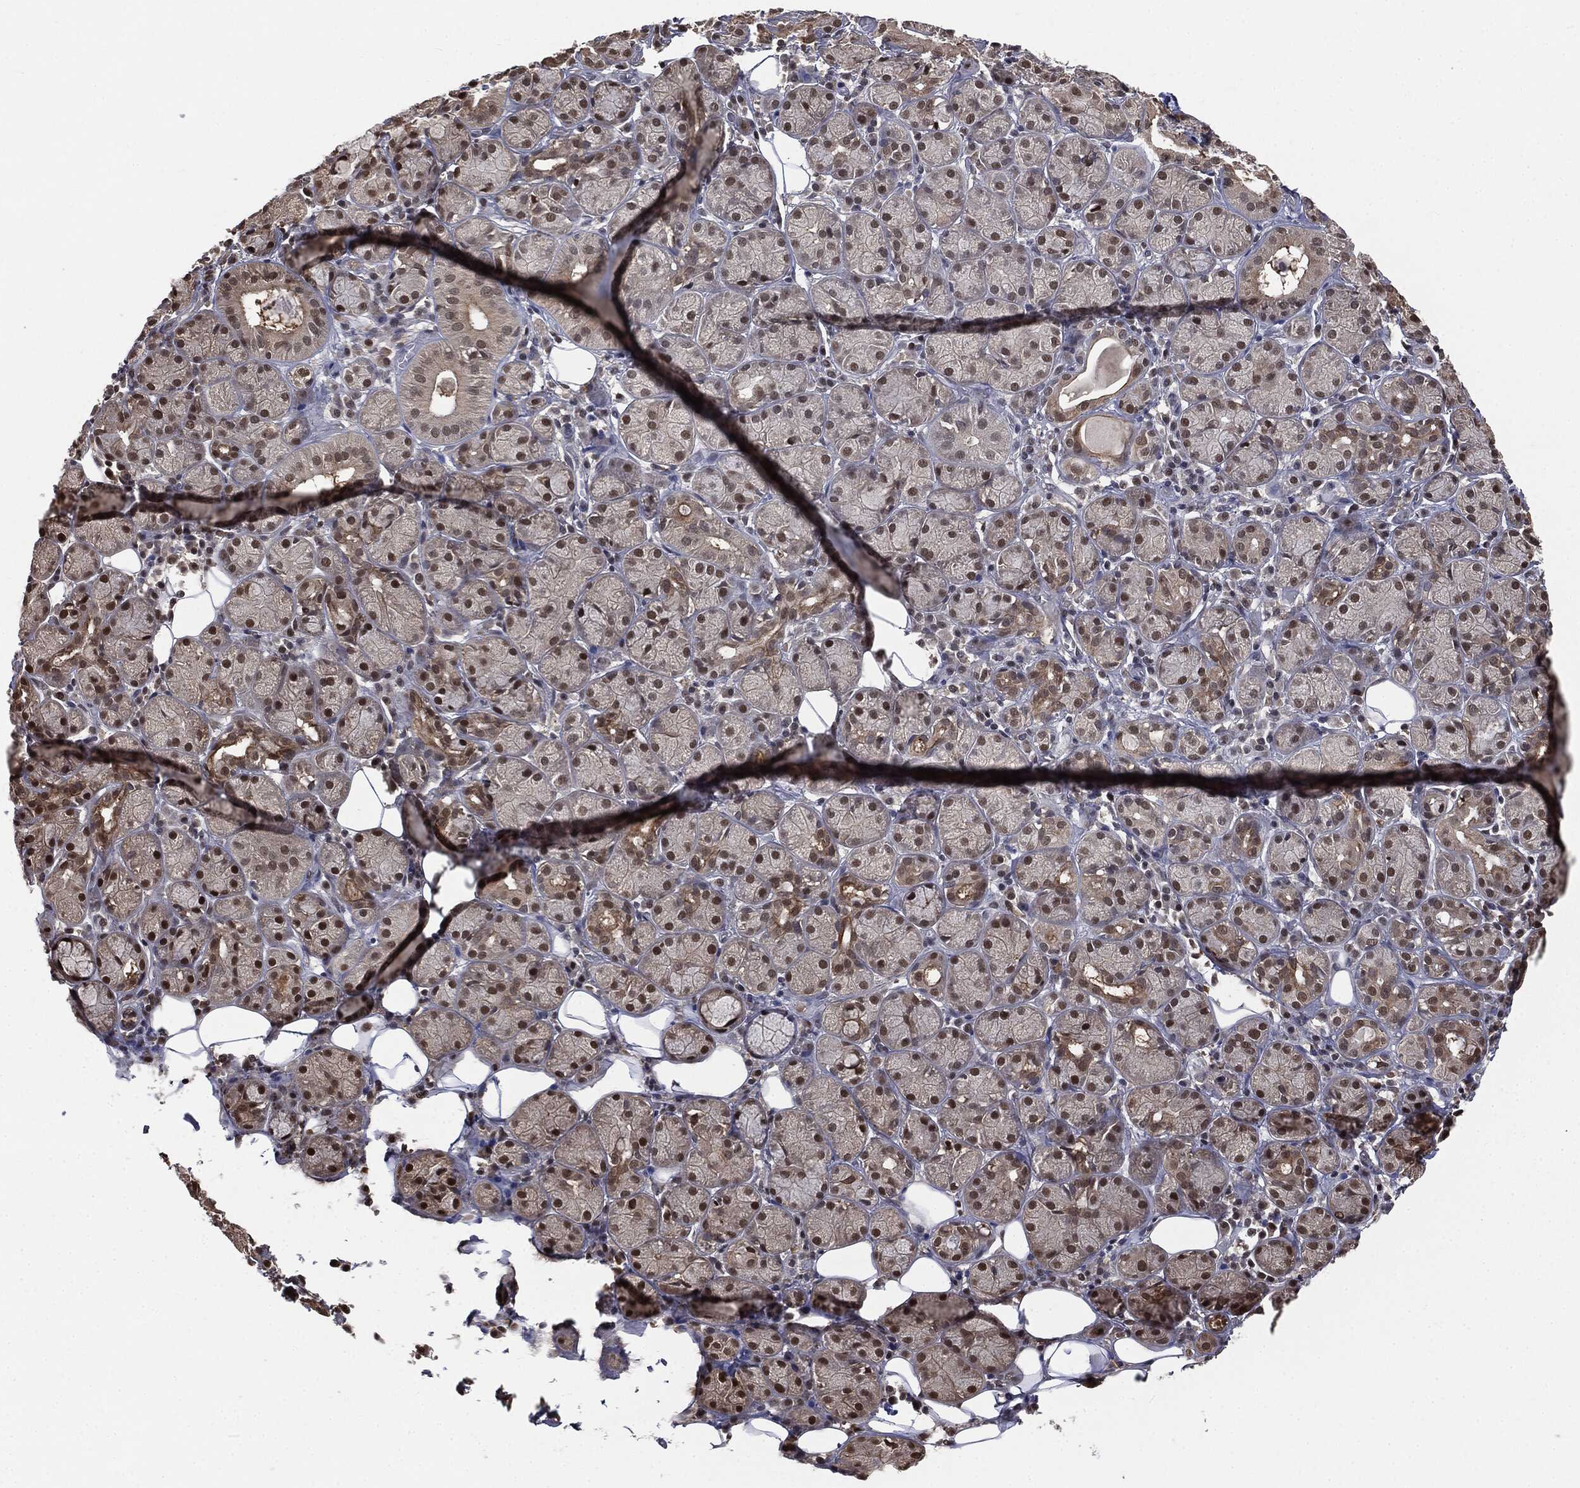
{"staining": {"intensity": "moderate", "quantity": "25%-75%", "location": "nuclear"}, "tissue": "salivary gland", "cell_type": "Glandular cells", "image_type": "normal", "snomed": [{"axis": "morphology", "description": "Normal tissue, NOS"}, {"axis": "topography", "description": "Salivary gland"}], "caption": "DAB immunohistochemical staining of normal salivary gland reveals moderate nuclear protein positivity in approximately 25%-75% of glandular cells. Using DAB (3,3'-diaminobenzidine) (brown) and hematoxylin (blue) stains, captured at high magnification using brightfield microscopy.", "gene": "SHLD2", "patient": {"sex": "male", "age": 71}}